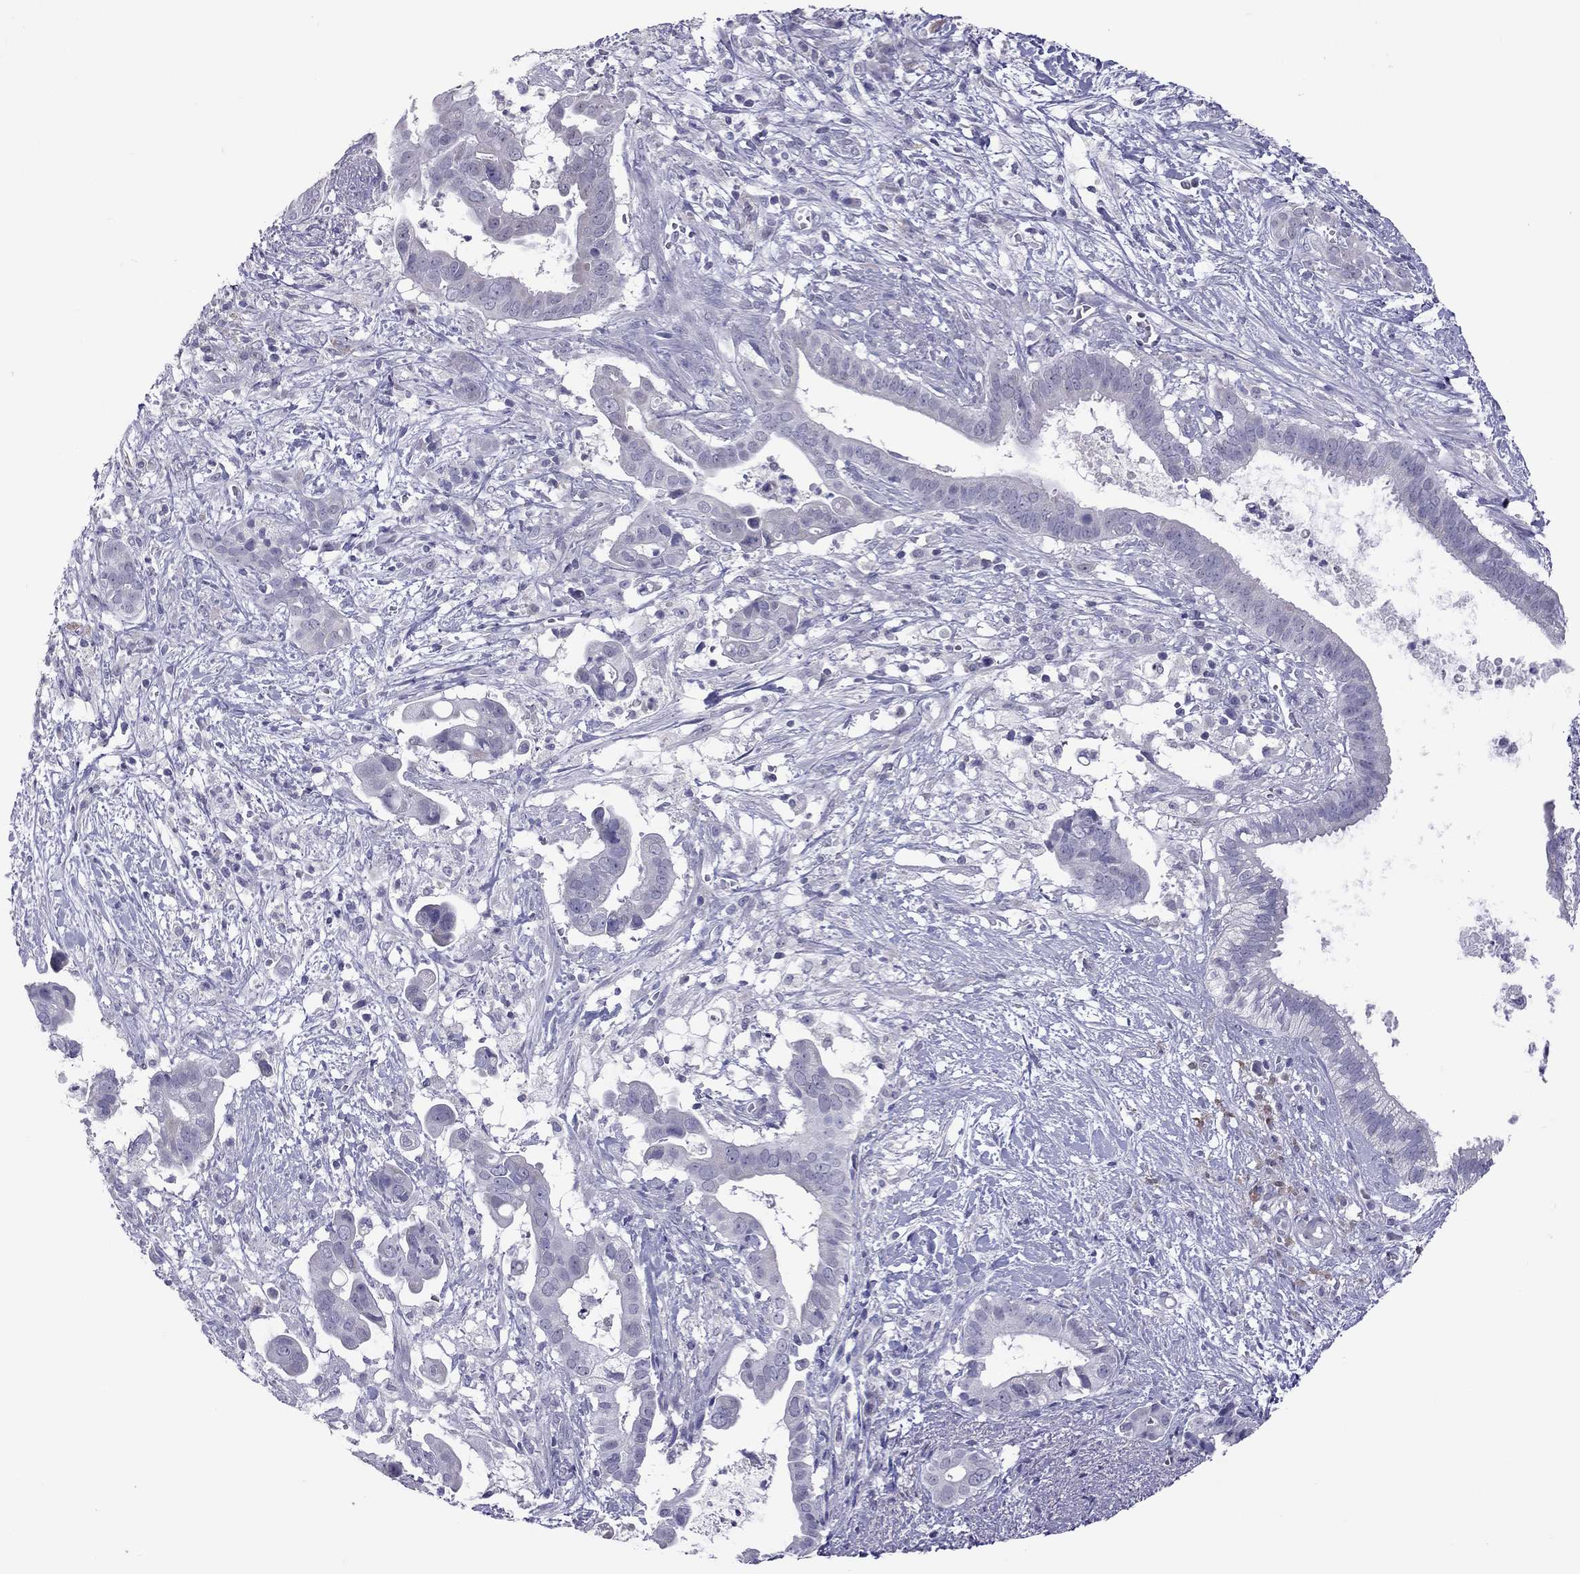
{"staining": {"intensity": "negative", "quantity": "none", "location": "none"}, "tissue": "pancreatic cancer", "cell_type": "Tumor cells", "image_type": "cancer", "snomed": [{"axis": "morphology", "description": "Adenocarcinoma, NOS"}, {"axis": "topography", "description": "Pancreas"}], "caption": "Micrograph shows no significant protein expression in tumor cells of adenocarcinoma (pancreatic). (Immunohistochemistry (ihc), brightfield microscopy, high magnification).", "gene": "PPP1R3A", "patient": {"sex": "male", "age": 61}}